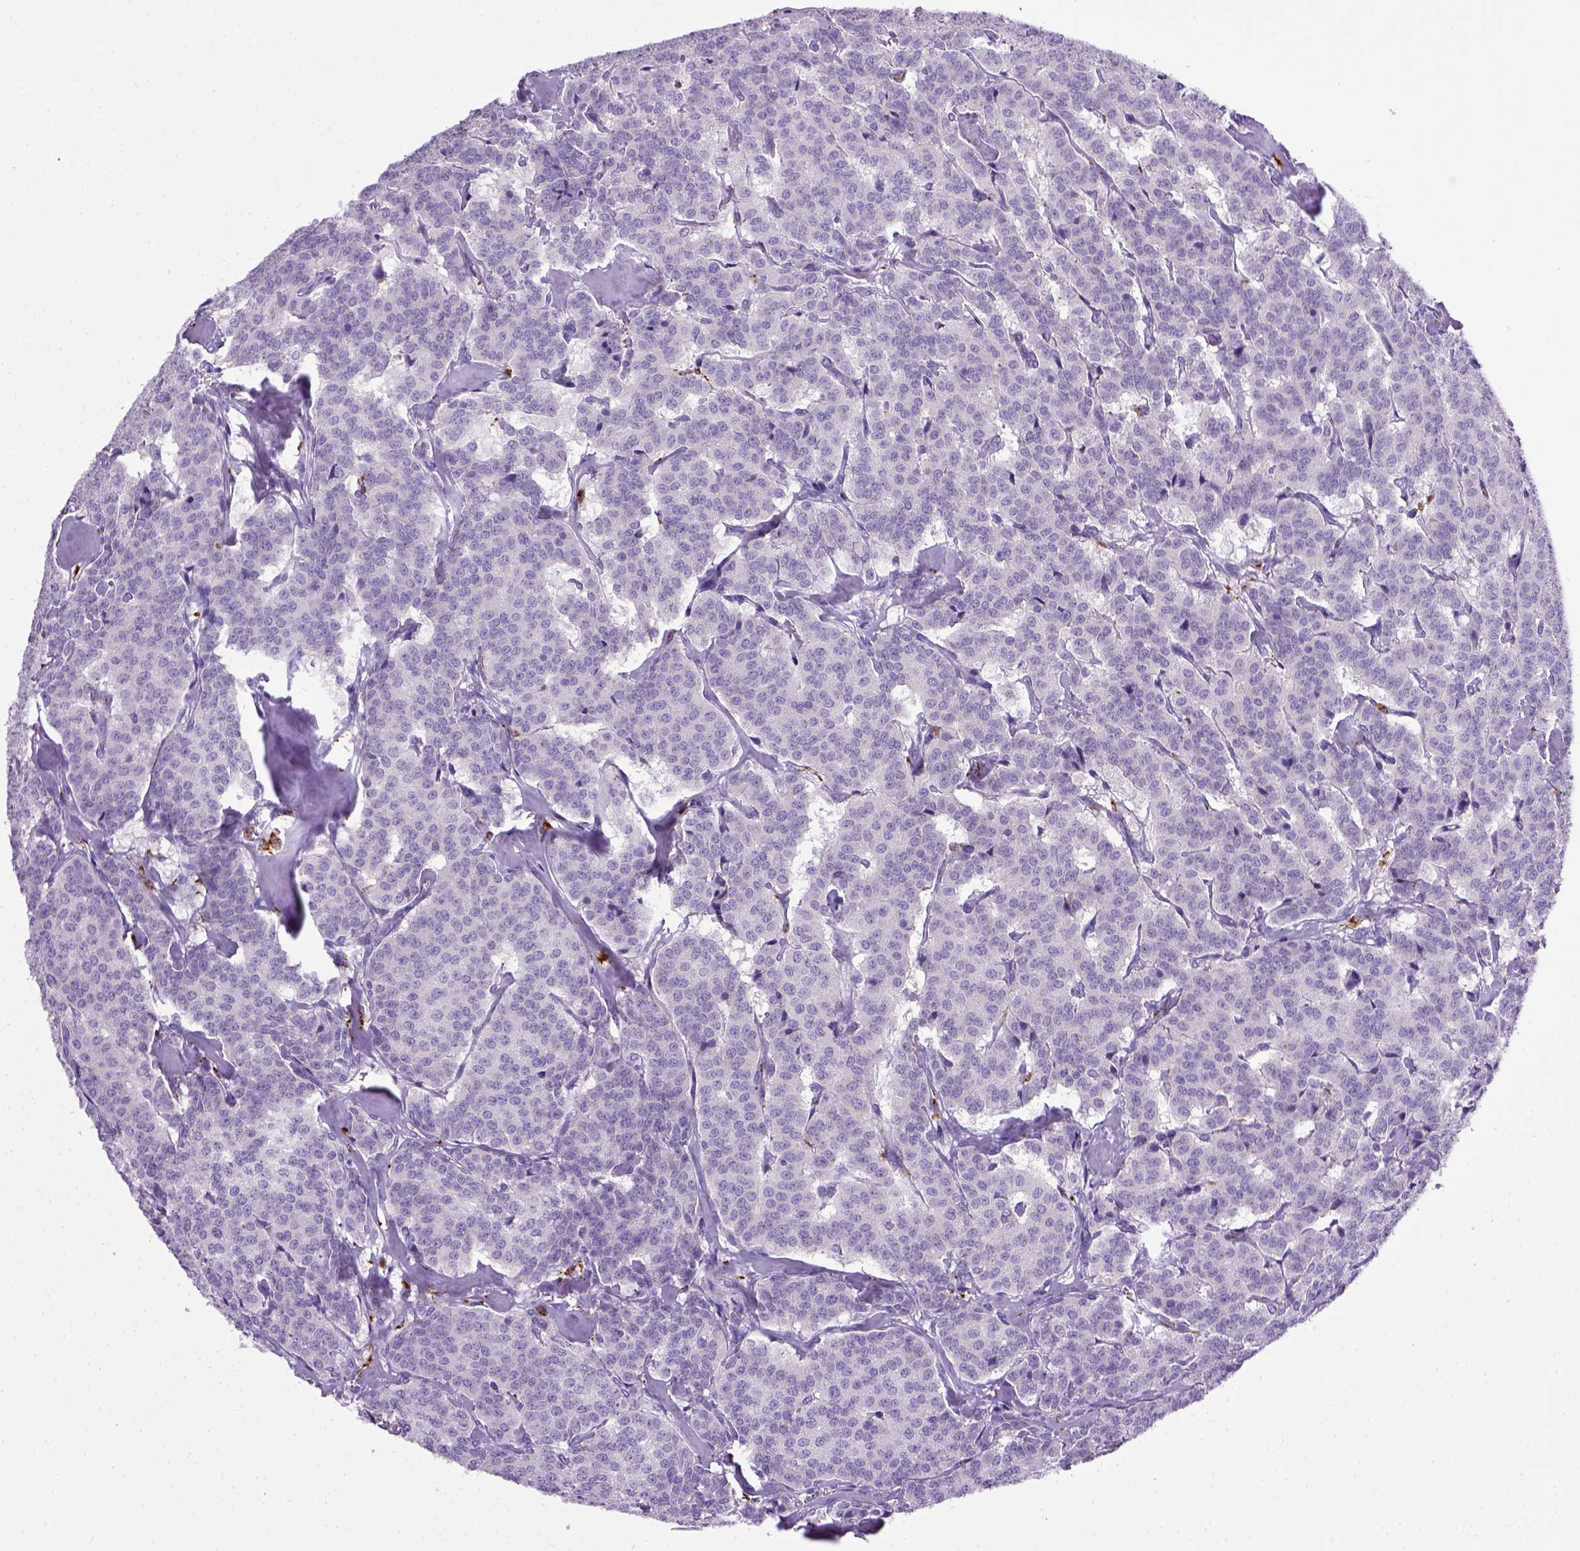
{"staining": {"intensity": "negative", "quantity": "none", "location": "none"}, "tissue": "carcinoid", "cell_type": "Tumor cells", "image_type": "cancer", "snomed": [{"axis": "morphology", "description": "Normal tissue, NOS"}, {"axis": "morphology", "description": "Carcinoid, malignant, NOS"}, {"axis": "topography", "description": "Lung"}], "caption": "Carcinoid stained for a protein using immunohistochemistry exhibits no positivity tumor cells.", "gene": "CD68", "patient": {"sex": "female", "age": 46}}